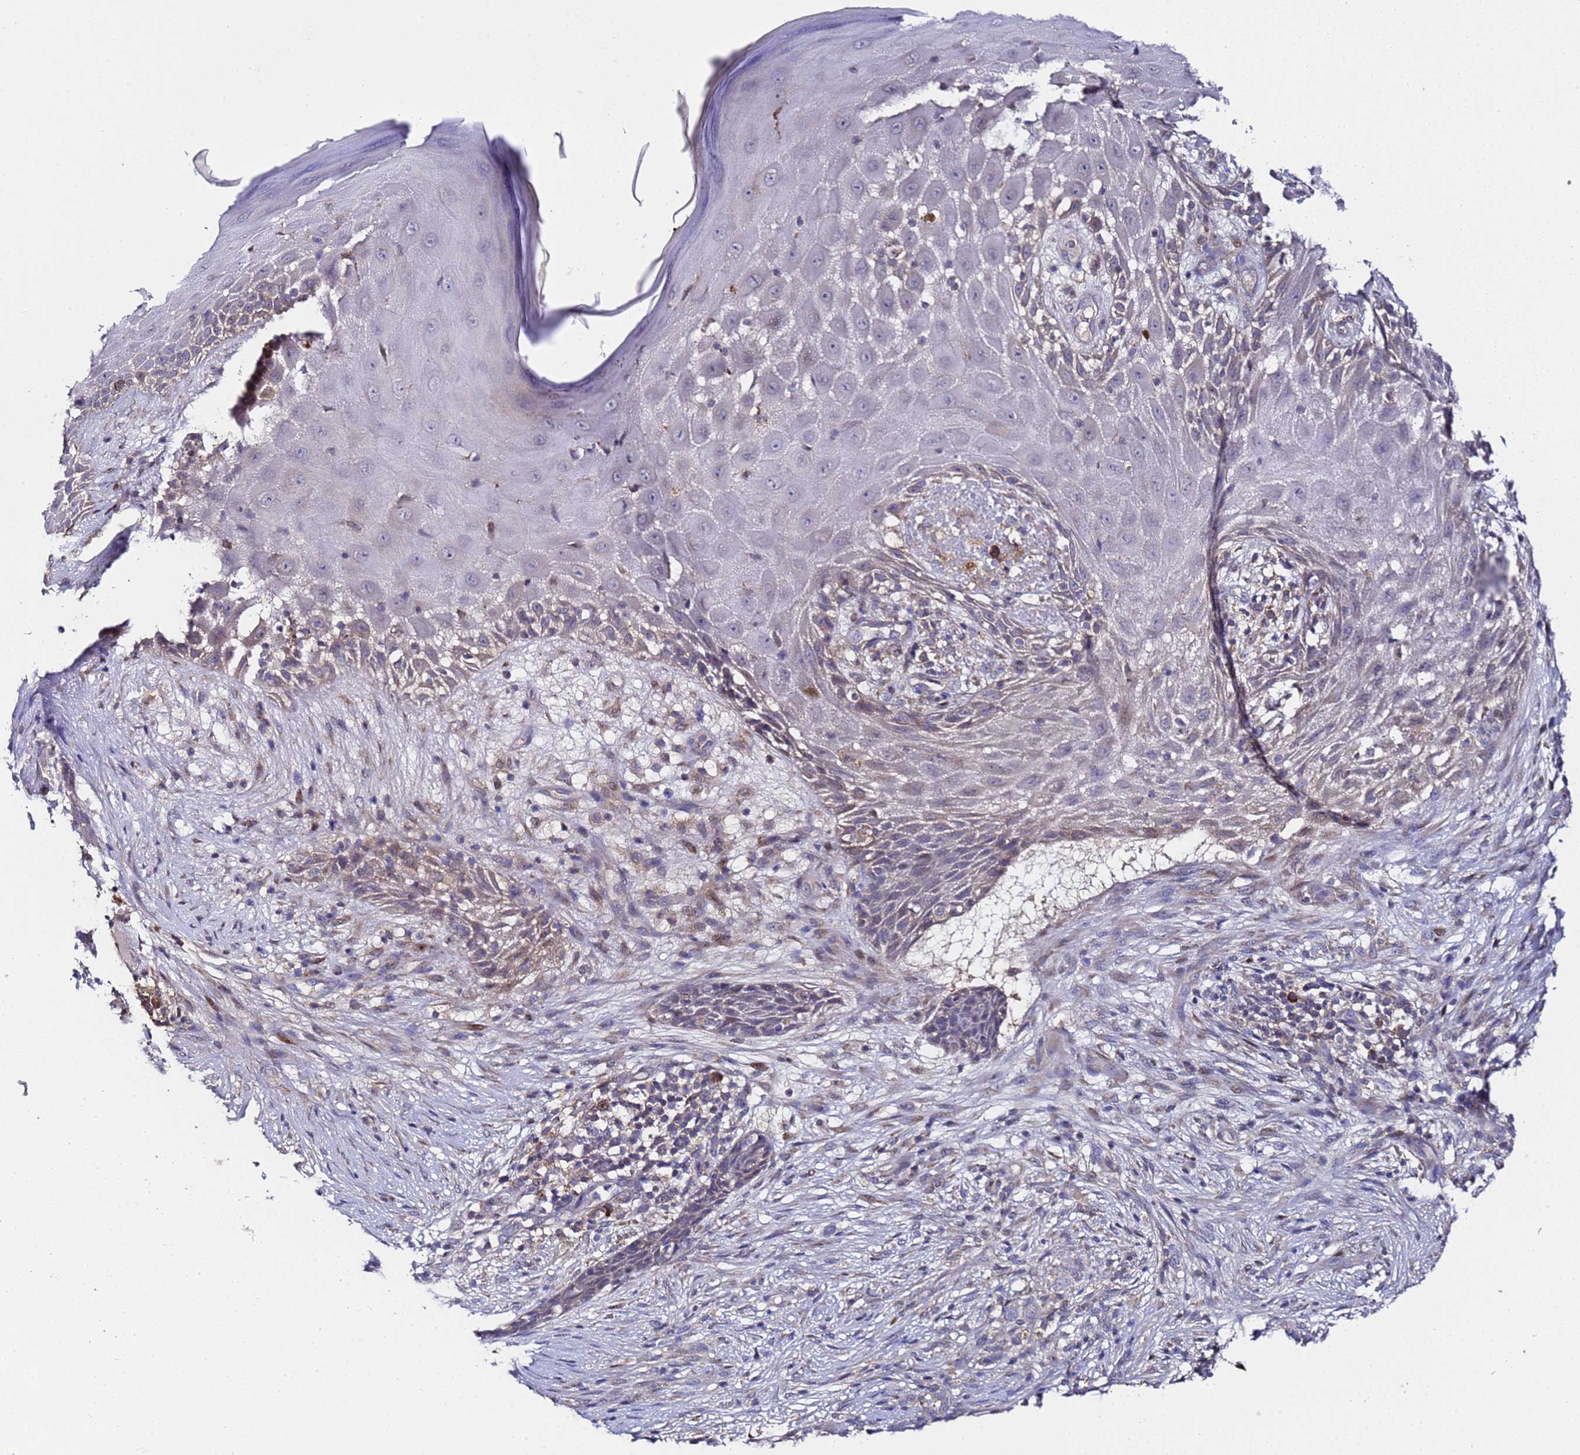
{"staining": {"intensity": "negative", "quantity": "none", "location": "none"}, "tissue": "skin cancer", "cell_type": "Tumor cells", "image_type": "cancer", "snomed": [{"axis": "morphology", "description": "Basal cell carcinoma"}, {"axis": "topography", "description": "Skin"}], "caption": "Tumor cells show no significant protein staining in skin basal cell carcinoma.", "gene": "ALG3", "patient": {"sex": "female", "age": 65}}